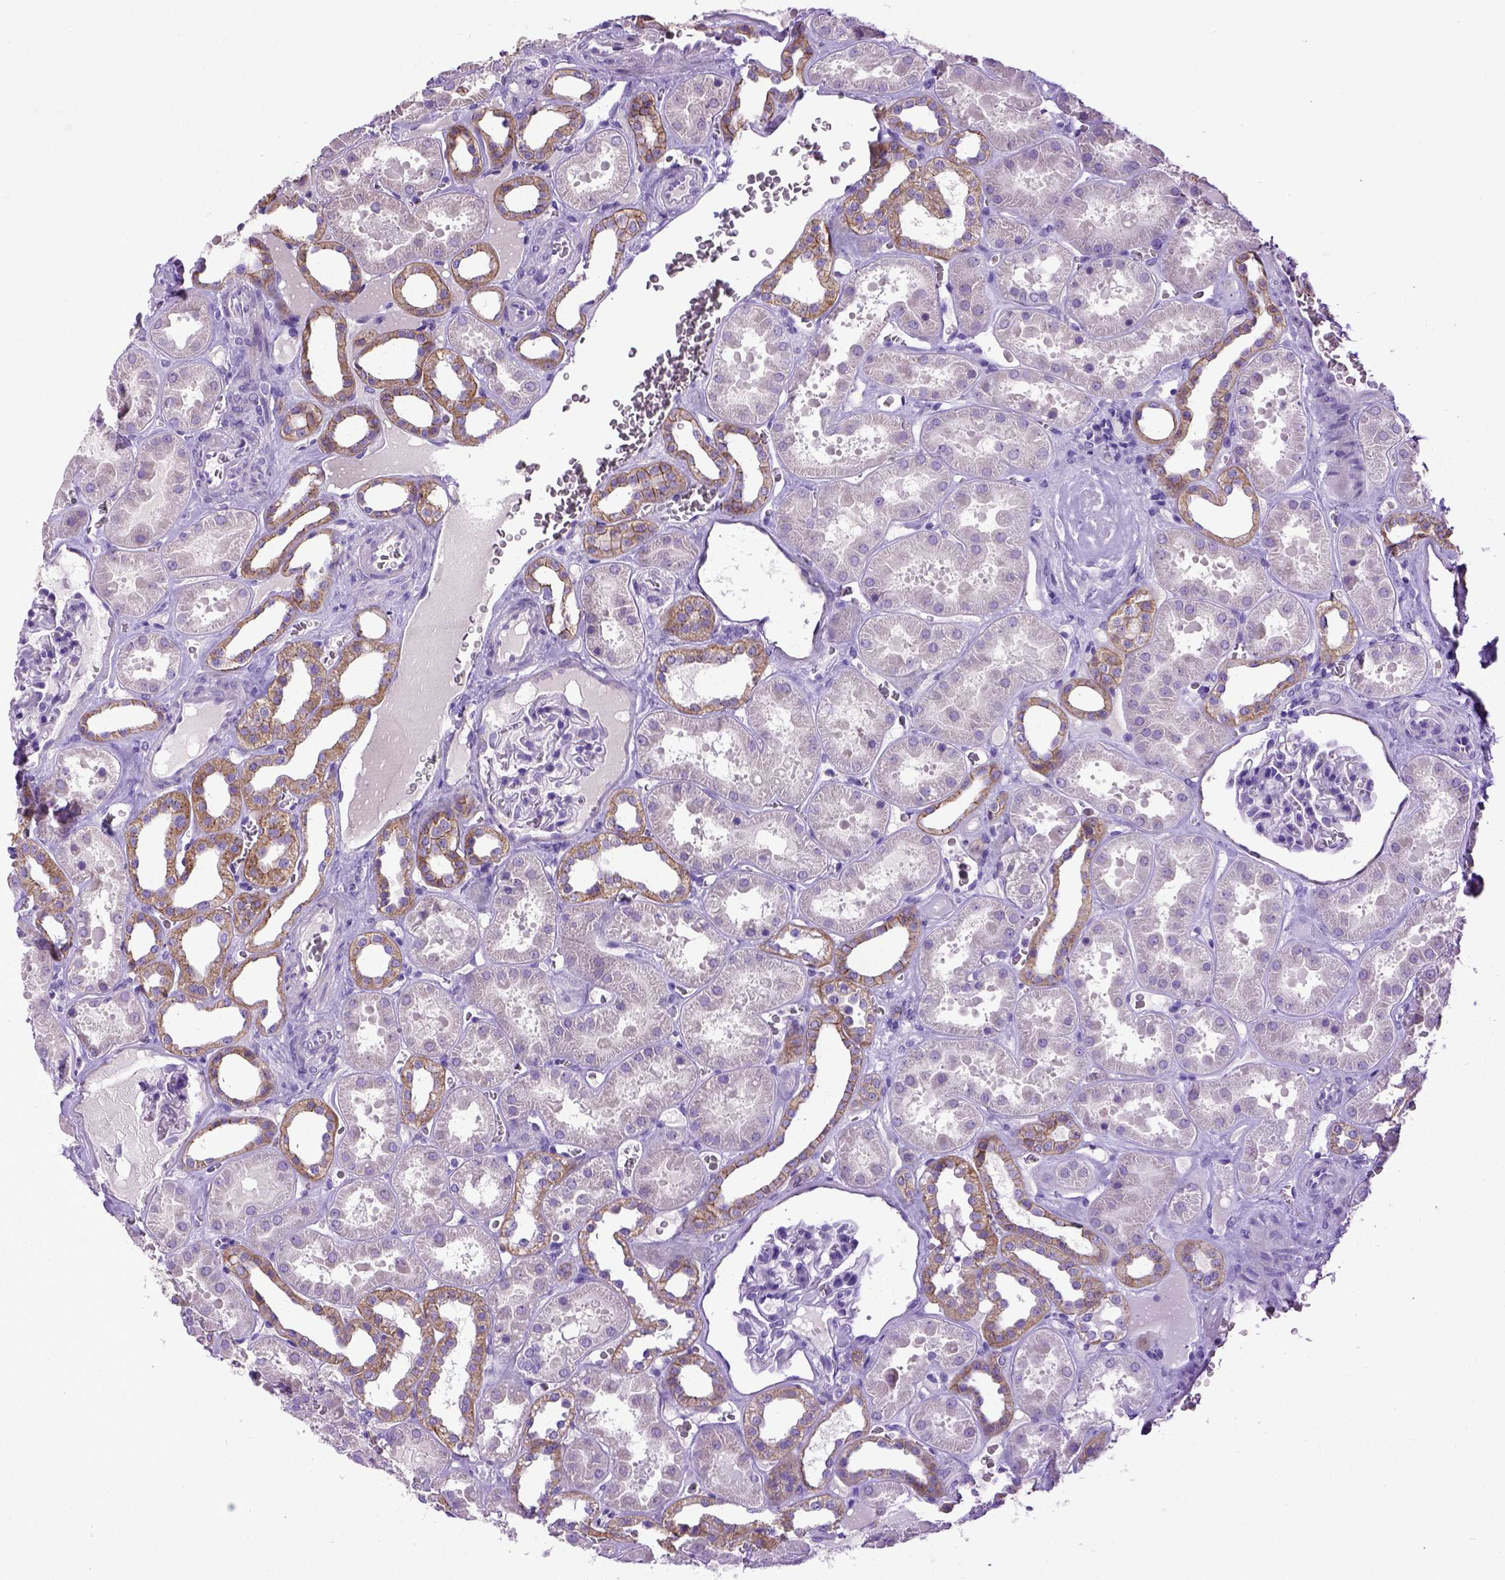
{"staining": {"intensity": "negative", "quantity": "none", "location": "none"}, "tissue": "kidney", "cell_type": "Cells in glomeruli", "image_type": "normal", "snomed": [{"axis": "morphology", "description": "Normal tissue, NOS"}, {"axis": "topography", "description": "Kidney"}], "caption": "The photomicrograph exhibits no staining of cells in glomeruli in unremarkable kidney.", "gene": "CDH1", "patient": {"sex": "female", "age": 41}}